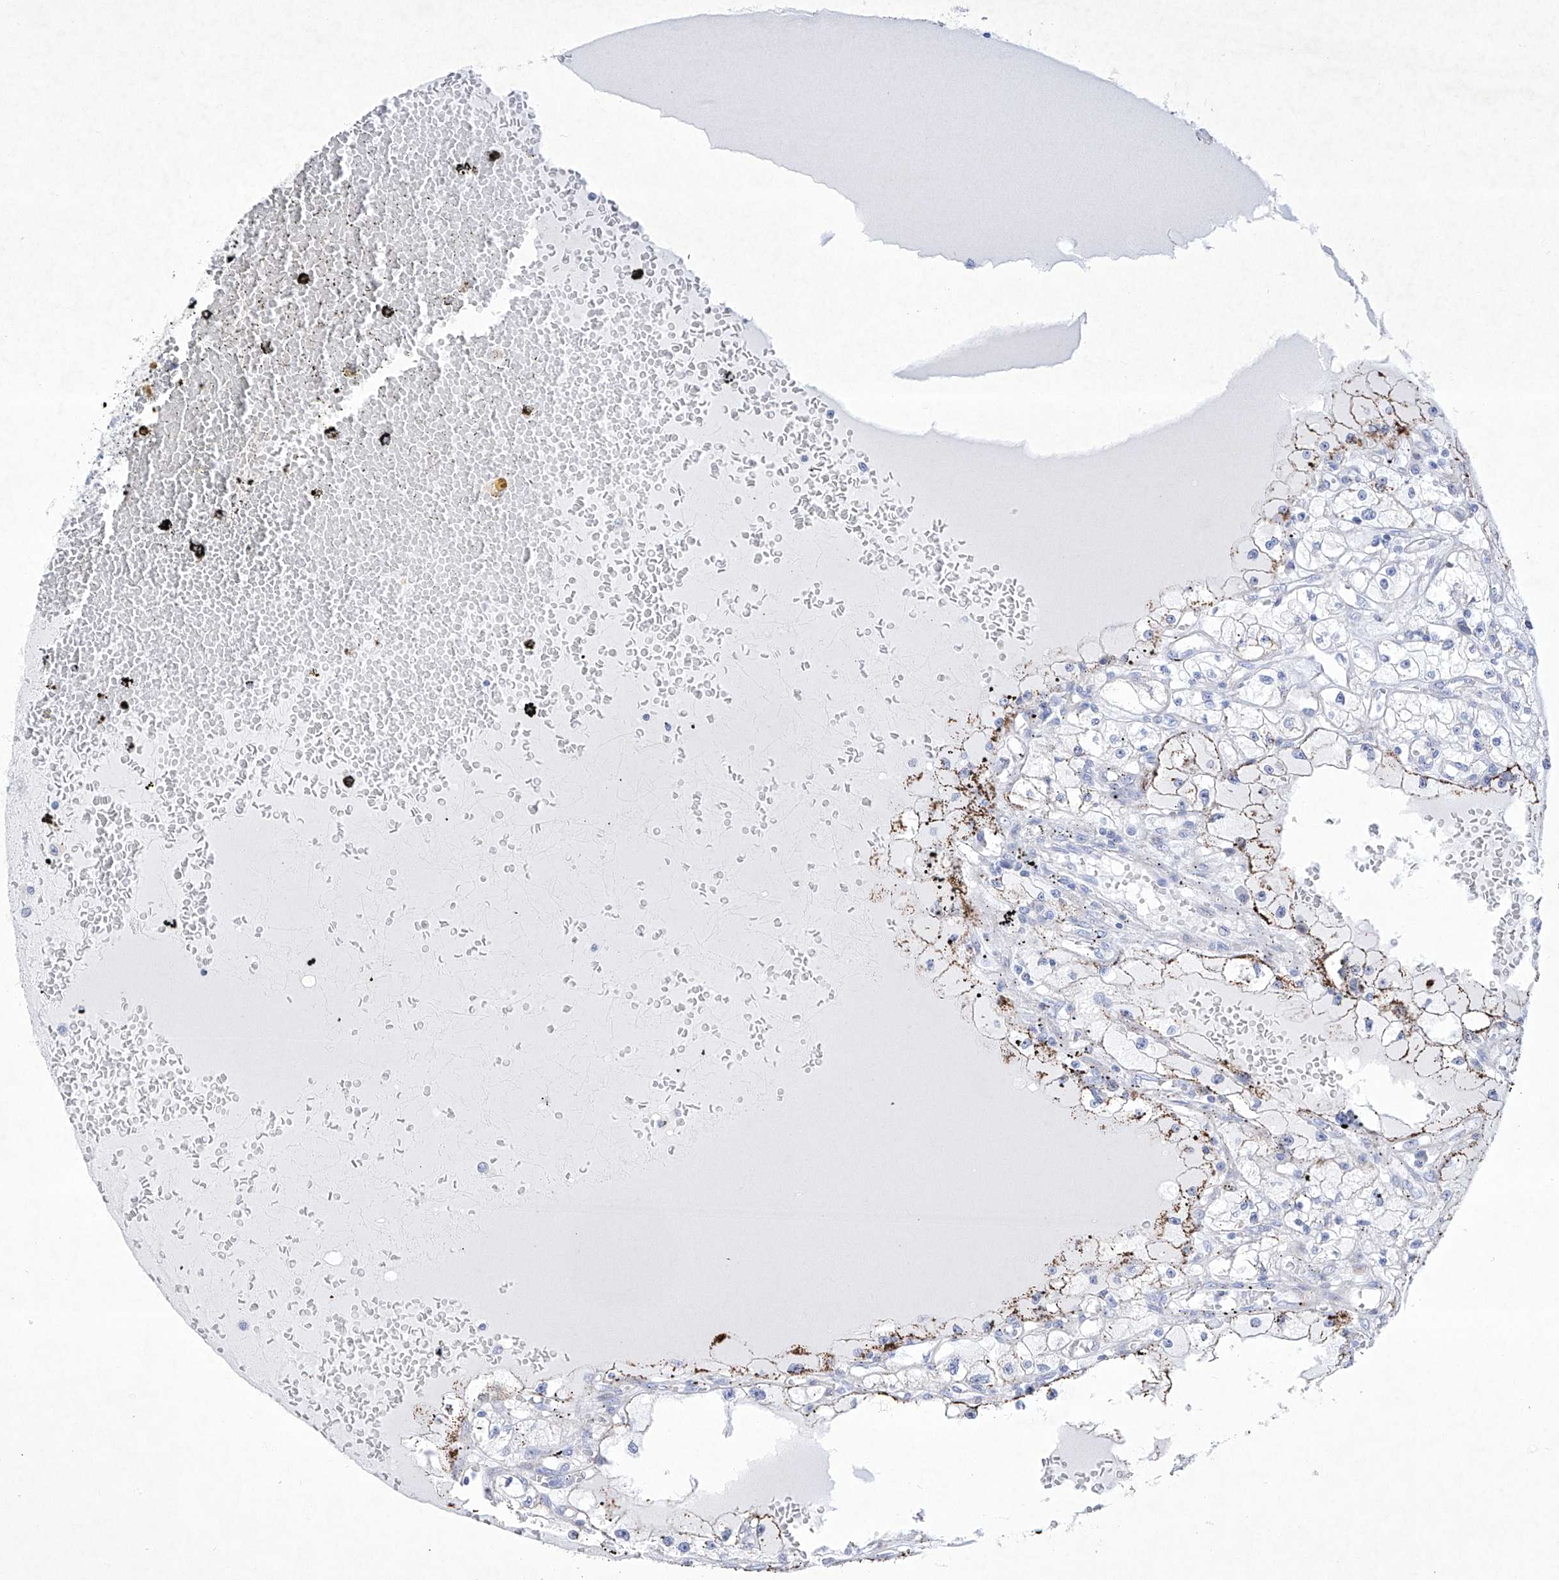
{"staining": {"intensity": "moderate", "quantity": "<25%", "location": "cytoplasmic/membranous"}, "tissue": "renal cancer", "cell_type": "Tumor cells", "image_type": "cancer", "snomed": [{"axis": "morphology", "description": "Adenocarcinoma, NOS"}, {"axis": "topography", "description": "Kidney"}], "caption": "Protein analysis of renal cancer tissue displays moderate cytoplasmic/membranous expression in about <25% of tumor cells.", "gene": "C1orf87", "patient": {"sex": "male", "age": 56}}